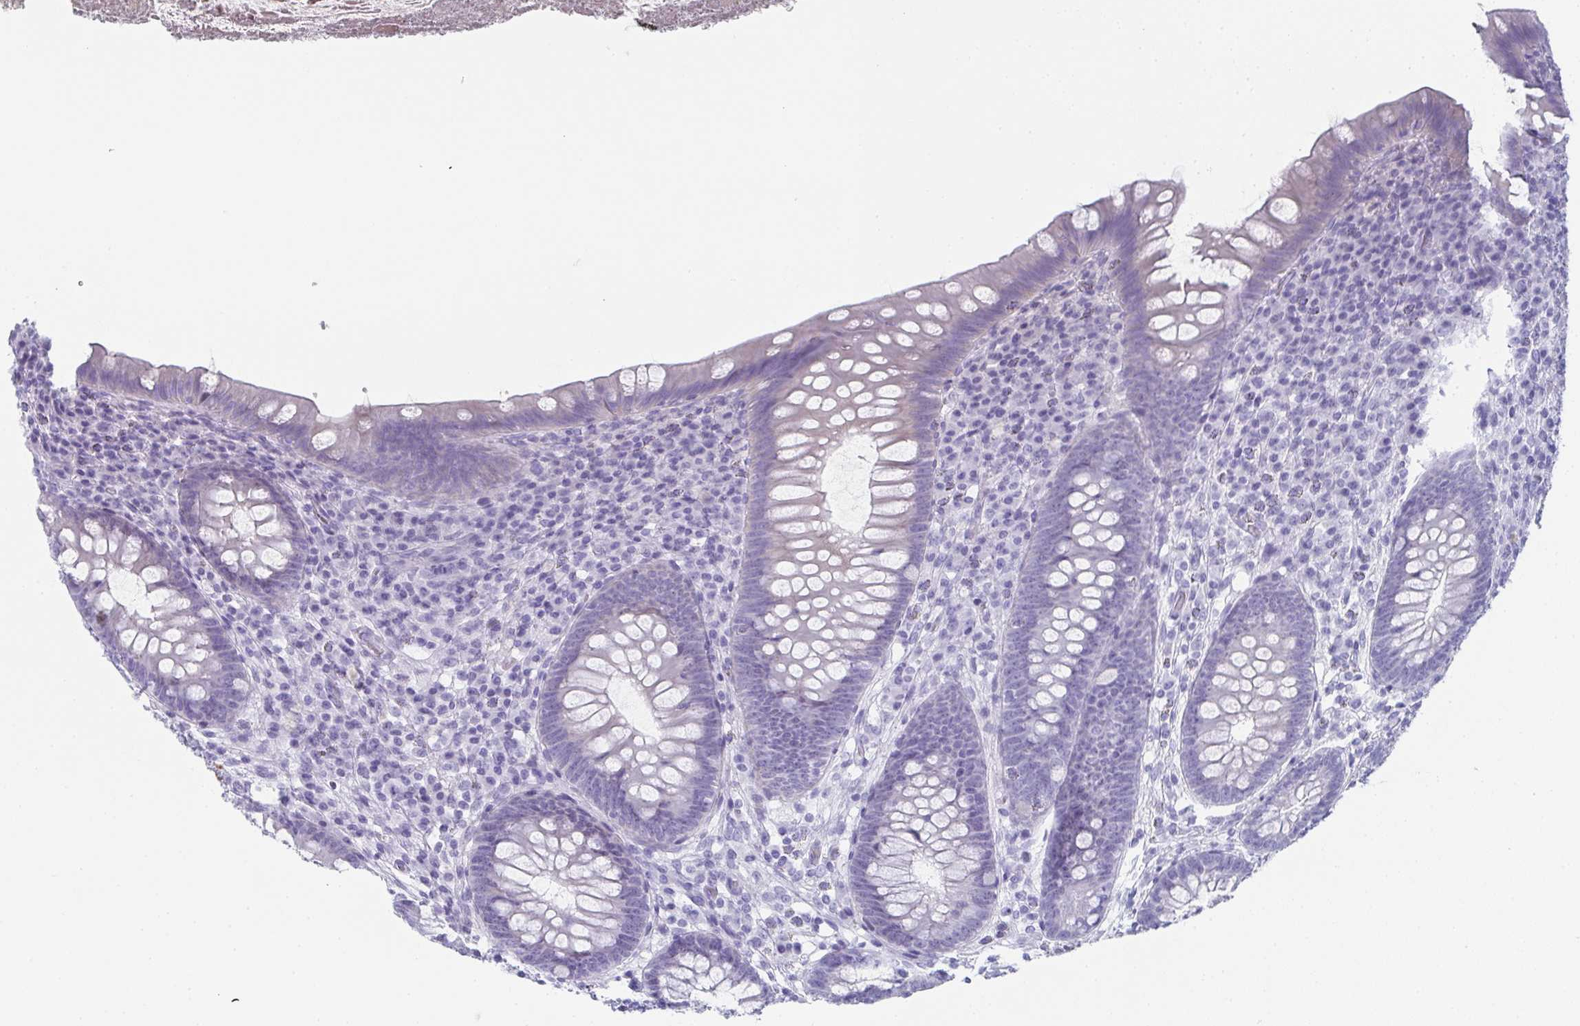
{"staining": {"intensity": "negative", "quantity": "none", "location": "none"}, "tissue": "appendix", "cell_type": "Glandular cells", "image_type": "normal", "snomed": [{"axis": "morphology", "description": "Normal tissue, NOS"}, {"axis": "topography", "description": "Appendix"}], "caption": "Immunohistochemical staining of benign human appendix demonstrates no significant positivity in glandular cells.", "gene": "SYCP1", "patient": {"sex": "male", "age": 71}}